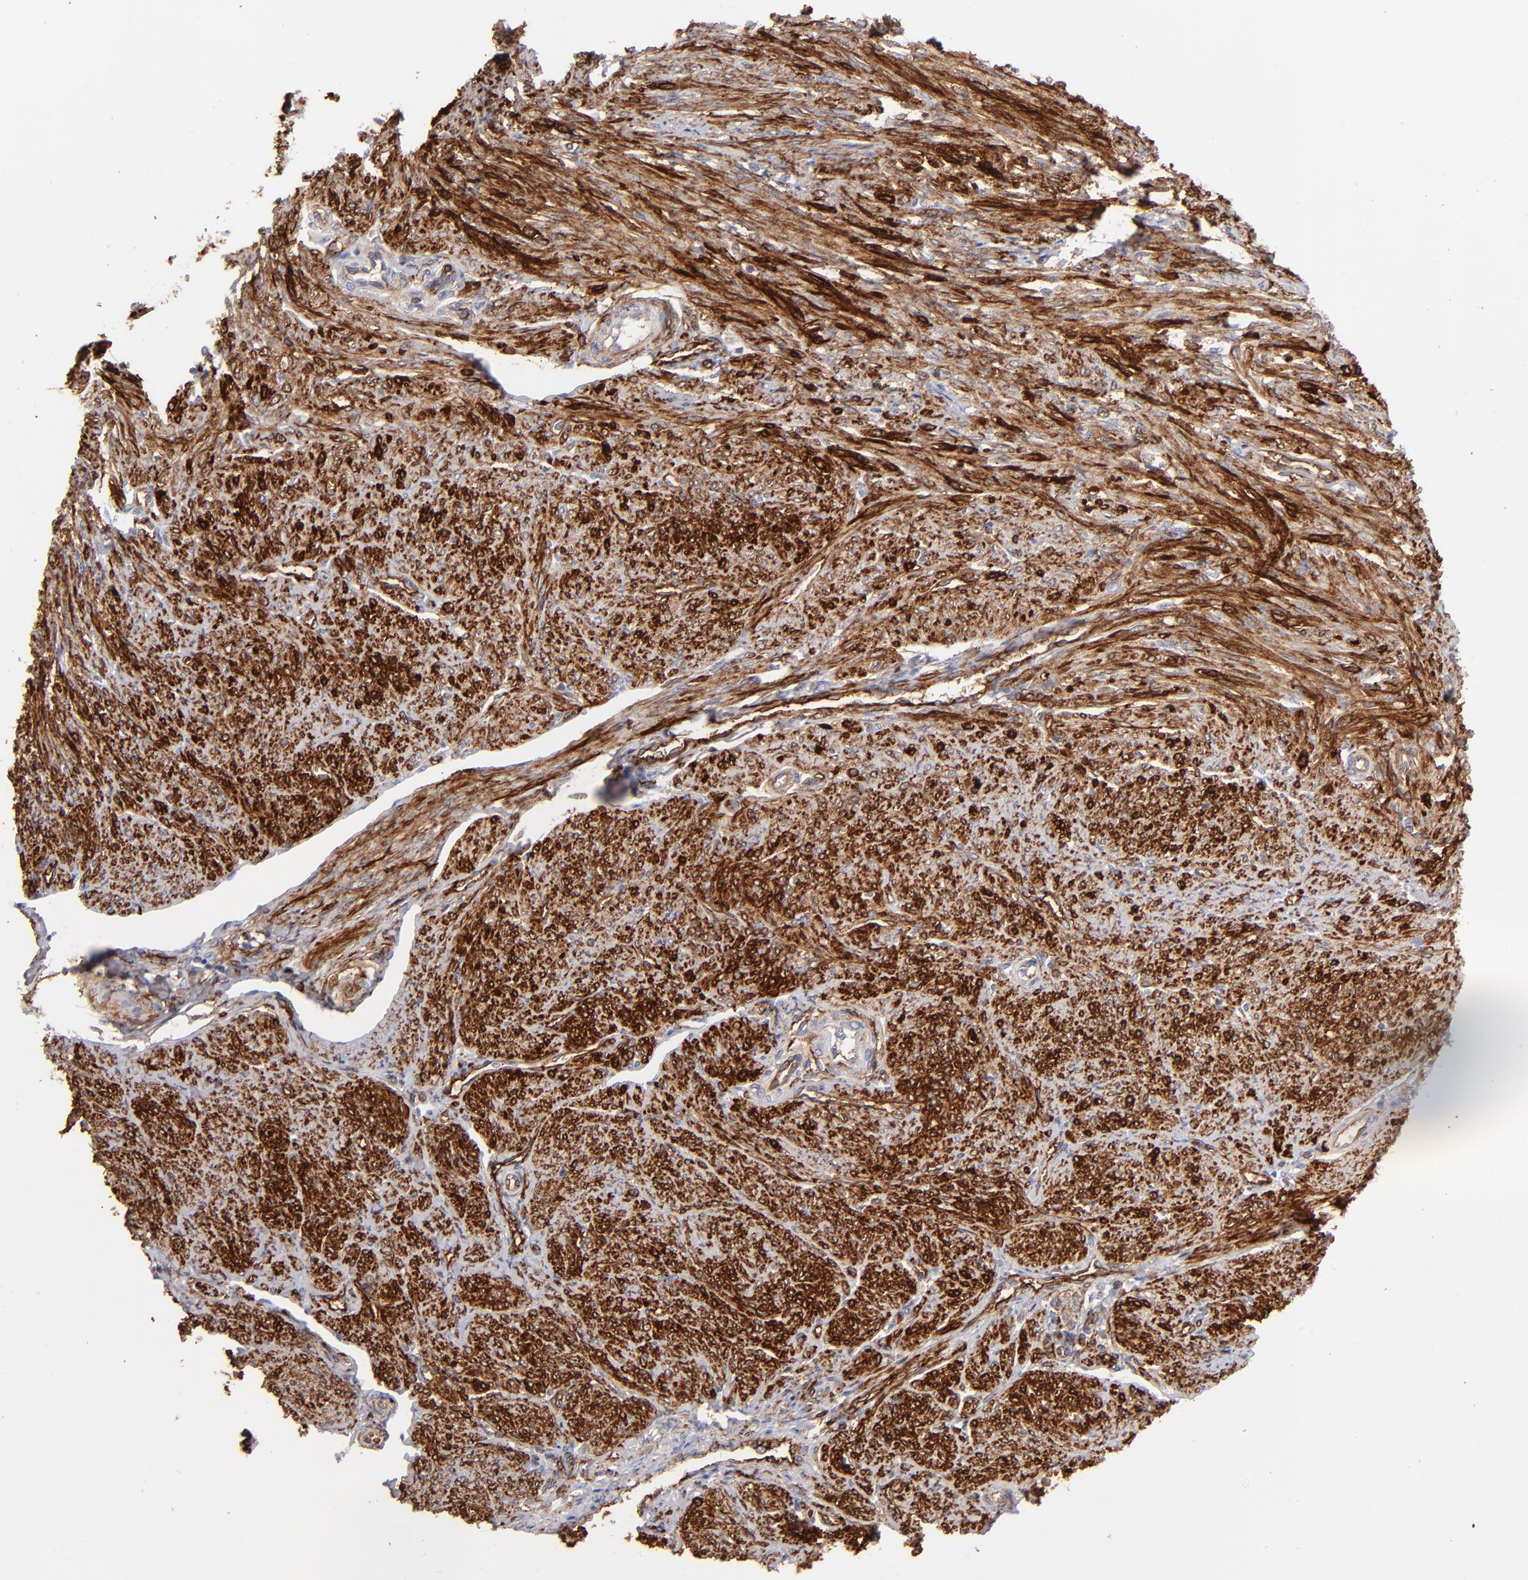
{"staining": {"intensity": "strong", "quantity": ">75%", "location": "cytoplasmic/membranous"}, "tissue": "smooth muscle", "cell_type": "Smooth muscle cells", "image_type": "normal", "snomed": [{"axis": "morphology", "description": "Normal tissue, NOS"}, {"axis": "topography", "description": "Smooth muscle"}], "caption": "A brown stain labels strong cytoplasmic/membranous positivity of a protein in smooth muscle cells of normal human smooth muscle.", "gene": "AHNAK2", "patient": {"sex": "female", "age": 65}}